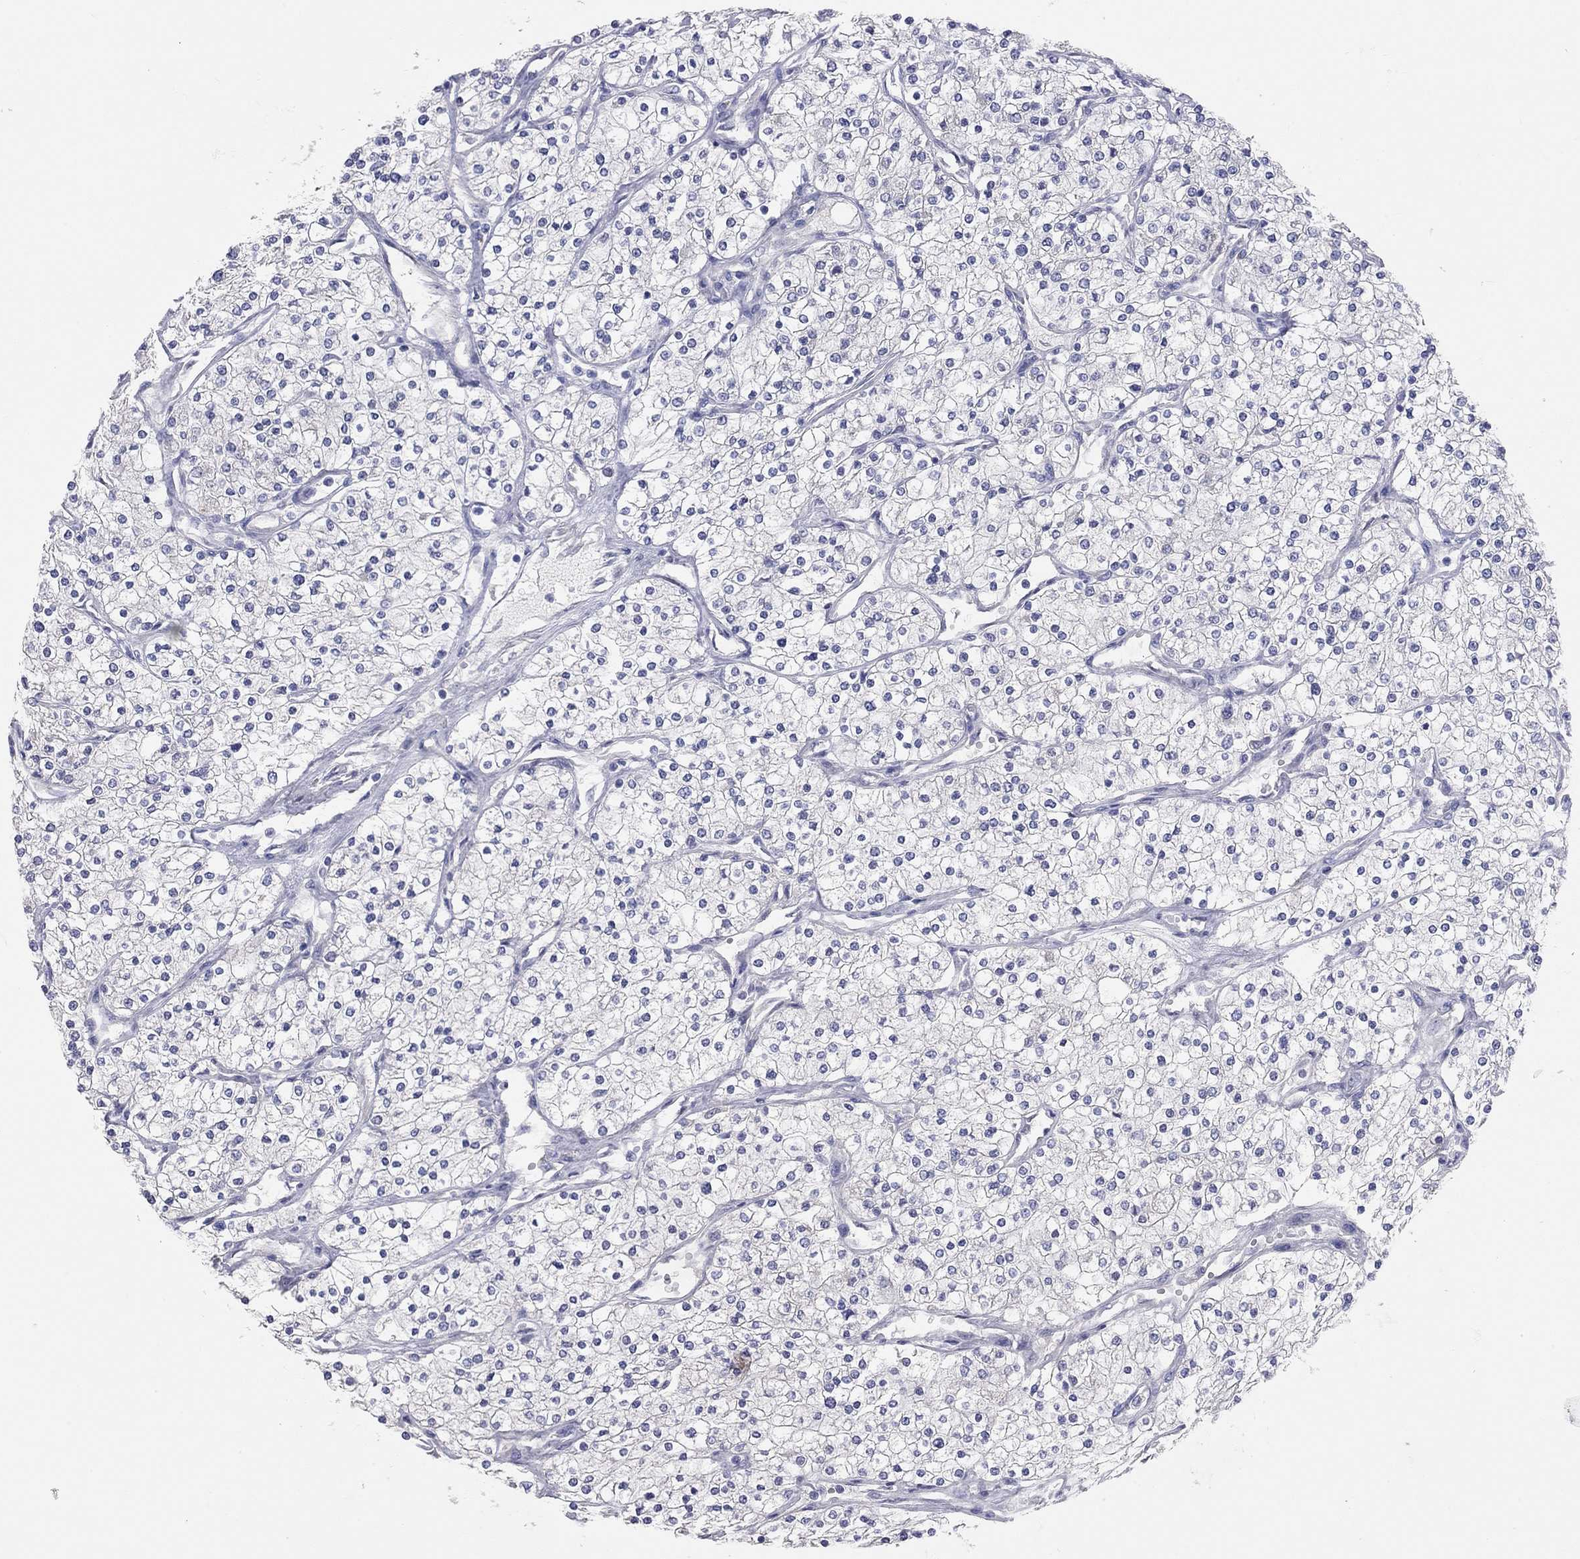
{"staining": {"intensity": "negative", "quantity": "none", "location": "none"}, "tissue": "renal cancer", "cell_type": "Tumor cells", "image_type": "cancer", "snomed": [{"axis": "morphology", "description": "Adenocarcinoma, NOS"}, {"axis": "topography", "description": "Kidney"}], "caption": "Renal cancer (adenocarcinoma) was stained to show a protein in brown. There is no significant positivity in tumor cells.", "gene": "KCNB1", "patient": {"sex": "male", "age": 80}}